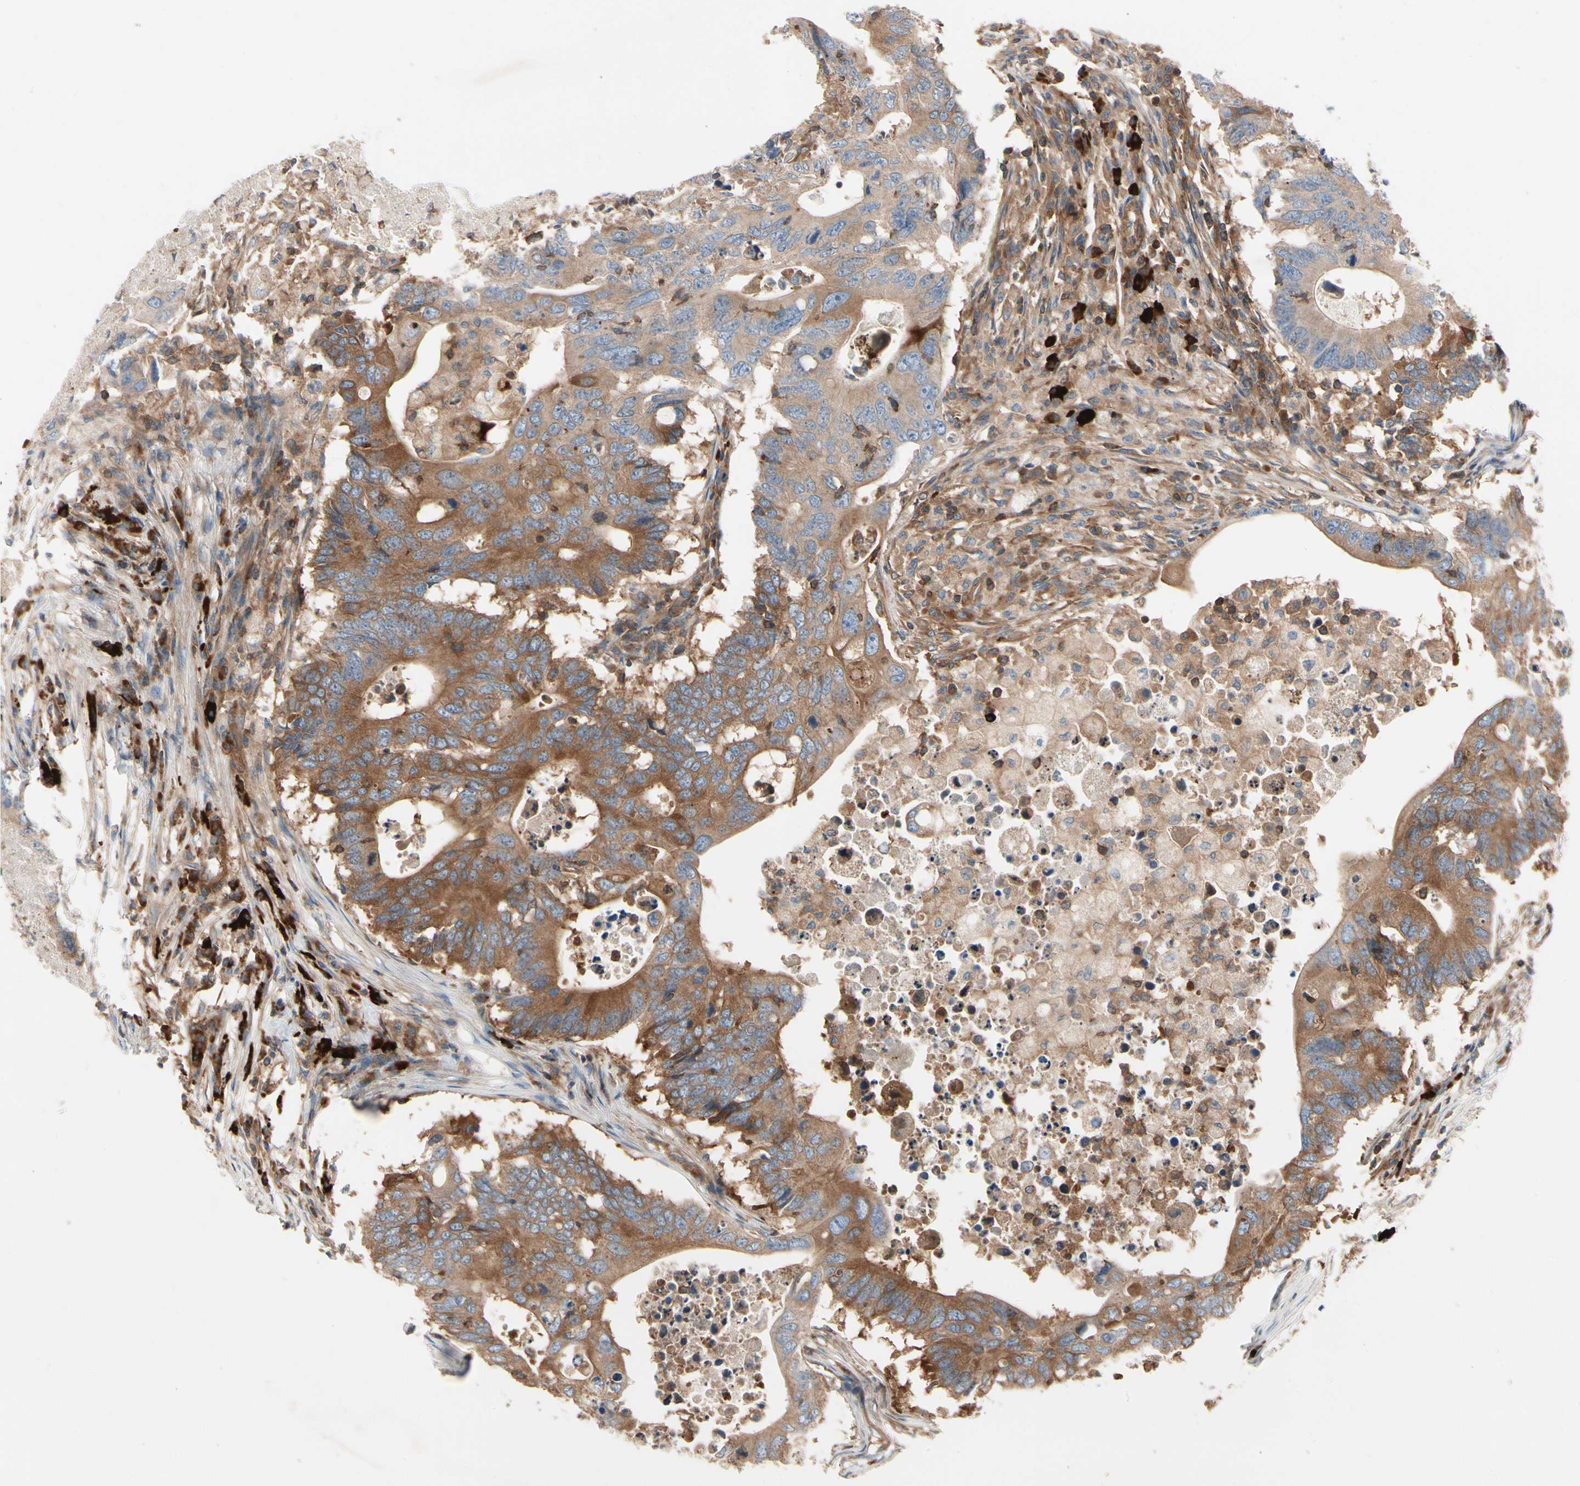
{"staining": {"intensity": "moderate", "quantity": ">75%", "location": "cytoplasmic/membranous"}, "tissue": "colorectal cancer", "cell_type": "Tumor cells", "image_type": "cancer", "snomed": [{"axis": "morphology", "description": "Adenocarcinoma, NOS"}, {"axis": "topography", "description": "Colon"}], "caption": "About >75% of tumor cells in human adenocarcinoma (colorectal) show moderate cytoplasmic/membranous protein expression as visualized by brown immunohistochemical staining.", "gene": "ROCK1", "patient": {"sex": "male", "age": 71}}